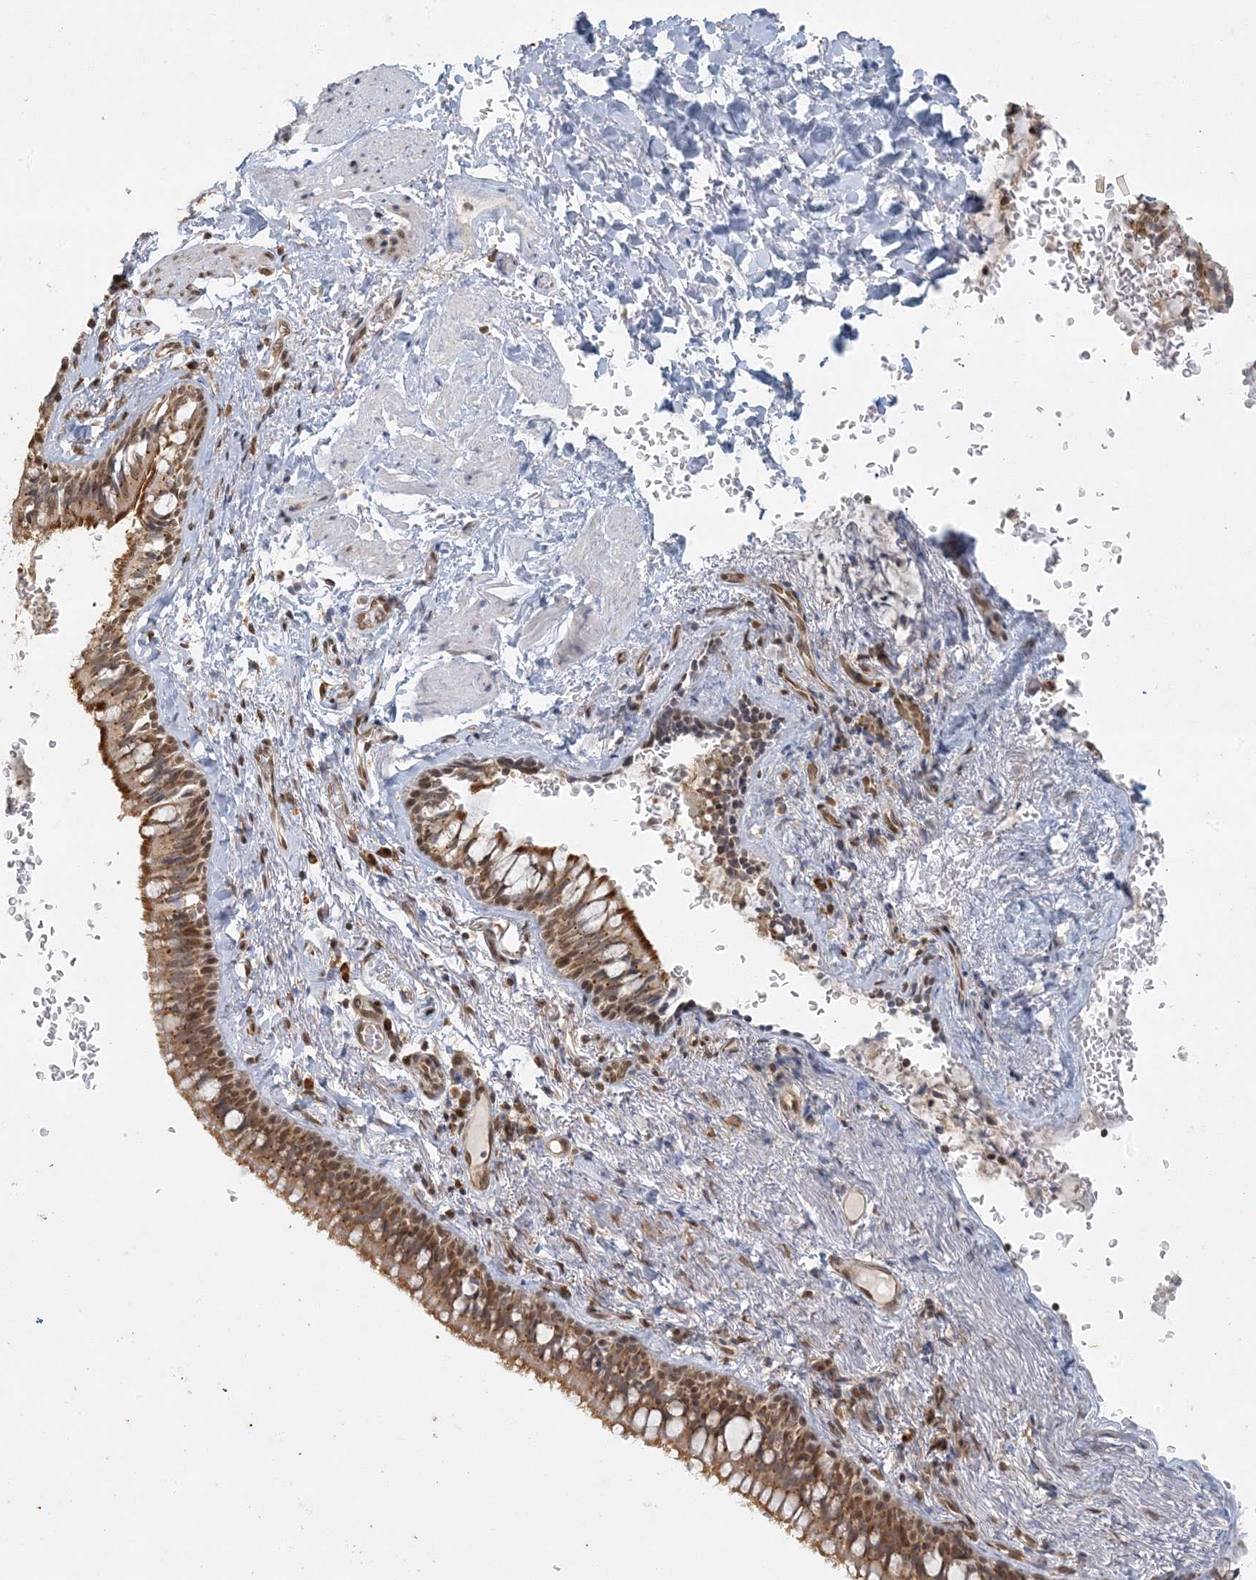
{"staining": {"intensity": "moderate", "quantity": ">75%", "location": "cytoplasmic/membranous,nuclear"}, "tissue": "bronchus", "cell_type": "Respiratory epithelial cells", "image_type": "normal", "snomed": [{"axis": "morphology", "description": "Normal tissue, NOS"}, {"axis": "topography", "description": "Cartilage tissue"}, {"axis": "topography", "description": "Bronchus"}], "caption": "Unremarkable bronchus demonstrates moderate cytoplasmic/membranous,nuclear staining in approximately >75% of respiratory epithelial cells.", "gene": "AK9", "patient": {"sex": "female", "age": 36}}